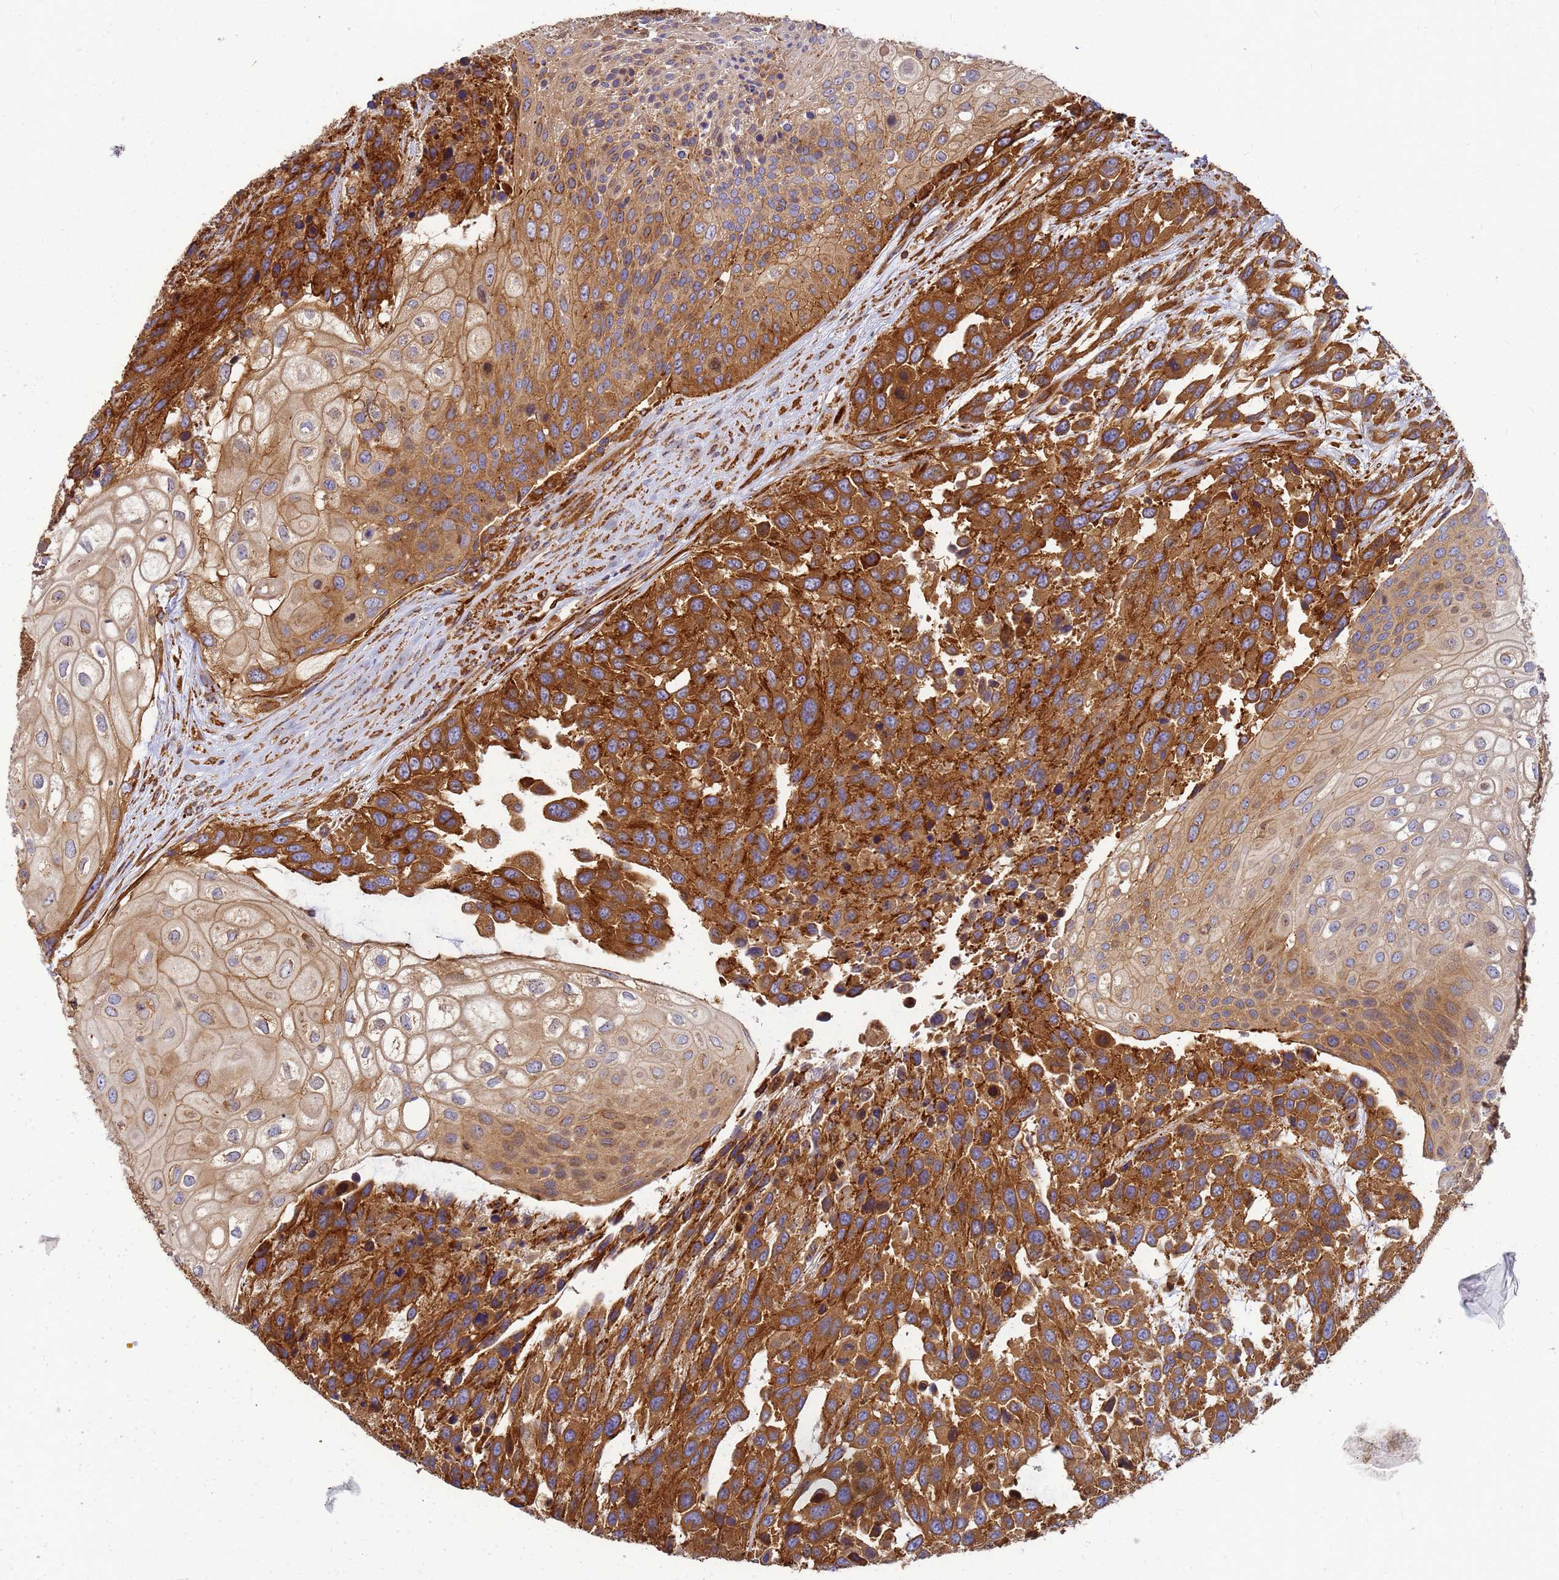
{"staining": {"intensity": "strong", "quantity": "25%-75%", "location": "cytoplasmic/membranous"}, "tissue": "urothelial cancer", "cell_type": "Tumor cells", "image_type": "cancer", "snomed": [{"axis": "morphology", "description": "Urothelial carcinoma, High grade"}, {"axis": "topography", "description": "Urinary bladder"}], "caption": "A high-resolution micrograph shows immunohistochemistry (IHC) staining of high-grade urothelial carcinoma, which exhibits strong cytoplasmic/membranous positivity in approximately 25%-75% of tumor cells.", "gene": "C2CD5", "patient": {"sex": "female", "age": 70}}